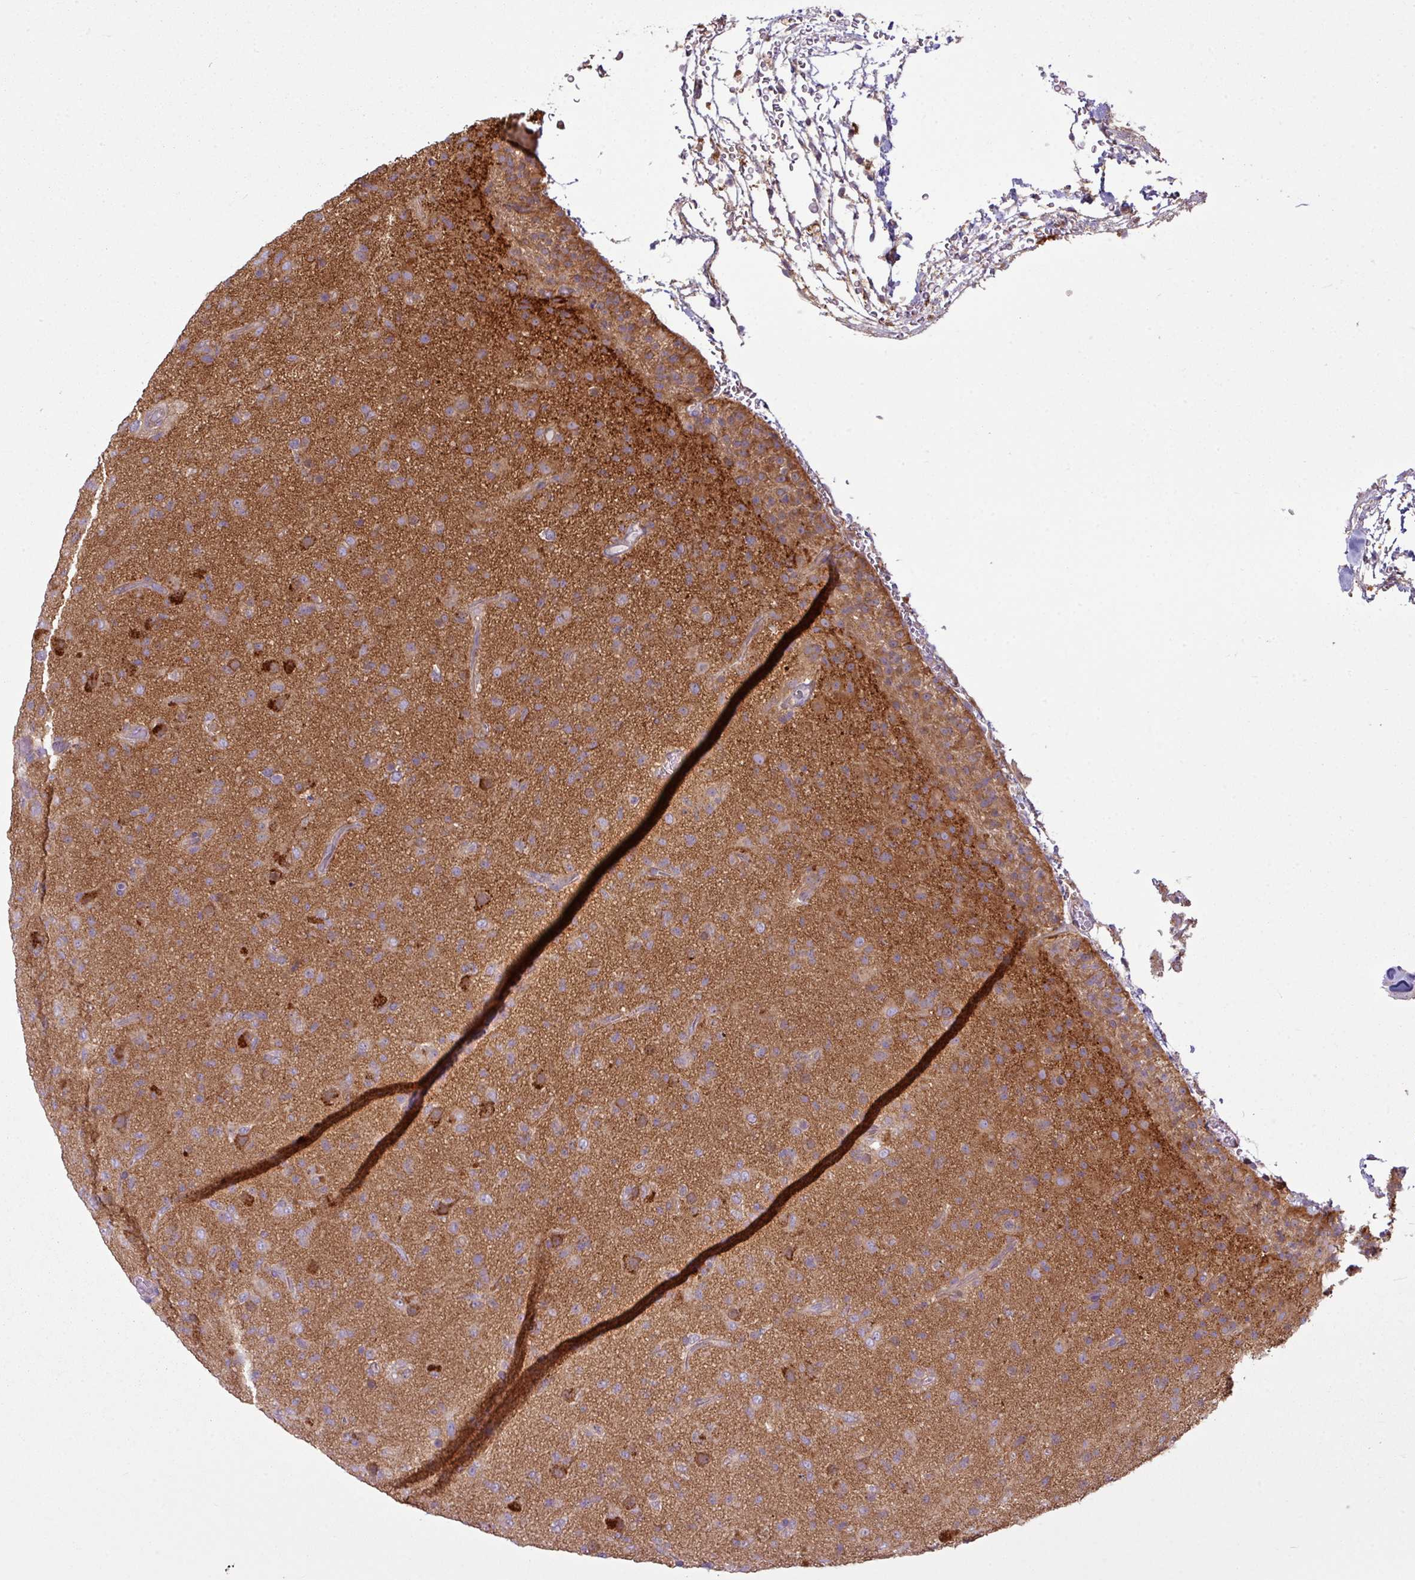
{"staining": {"intensity": "moderate", "quantity": "<25%", "location": "cytoplasmic/membranous"}, "tissue": "glioma", "cell_type": "Tumor cells", "image_type": "cancer", "snomed": [{"axis": "morphology", "description": "Glioma, malignant, Low grade"}, {"axis": "topography", "description": "Brain"}], "caption": "Immunohistochemistry (DAB) staining of malignant low-grade glioma reveals moderate cytoplasmic/membranous protein positivity in about <25% of tumor cells.", "gene": "CAMK2B", "patient": {"sex": "male", "age": 65}}